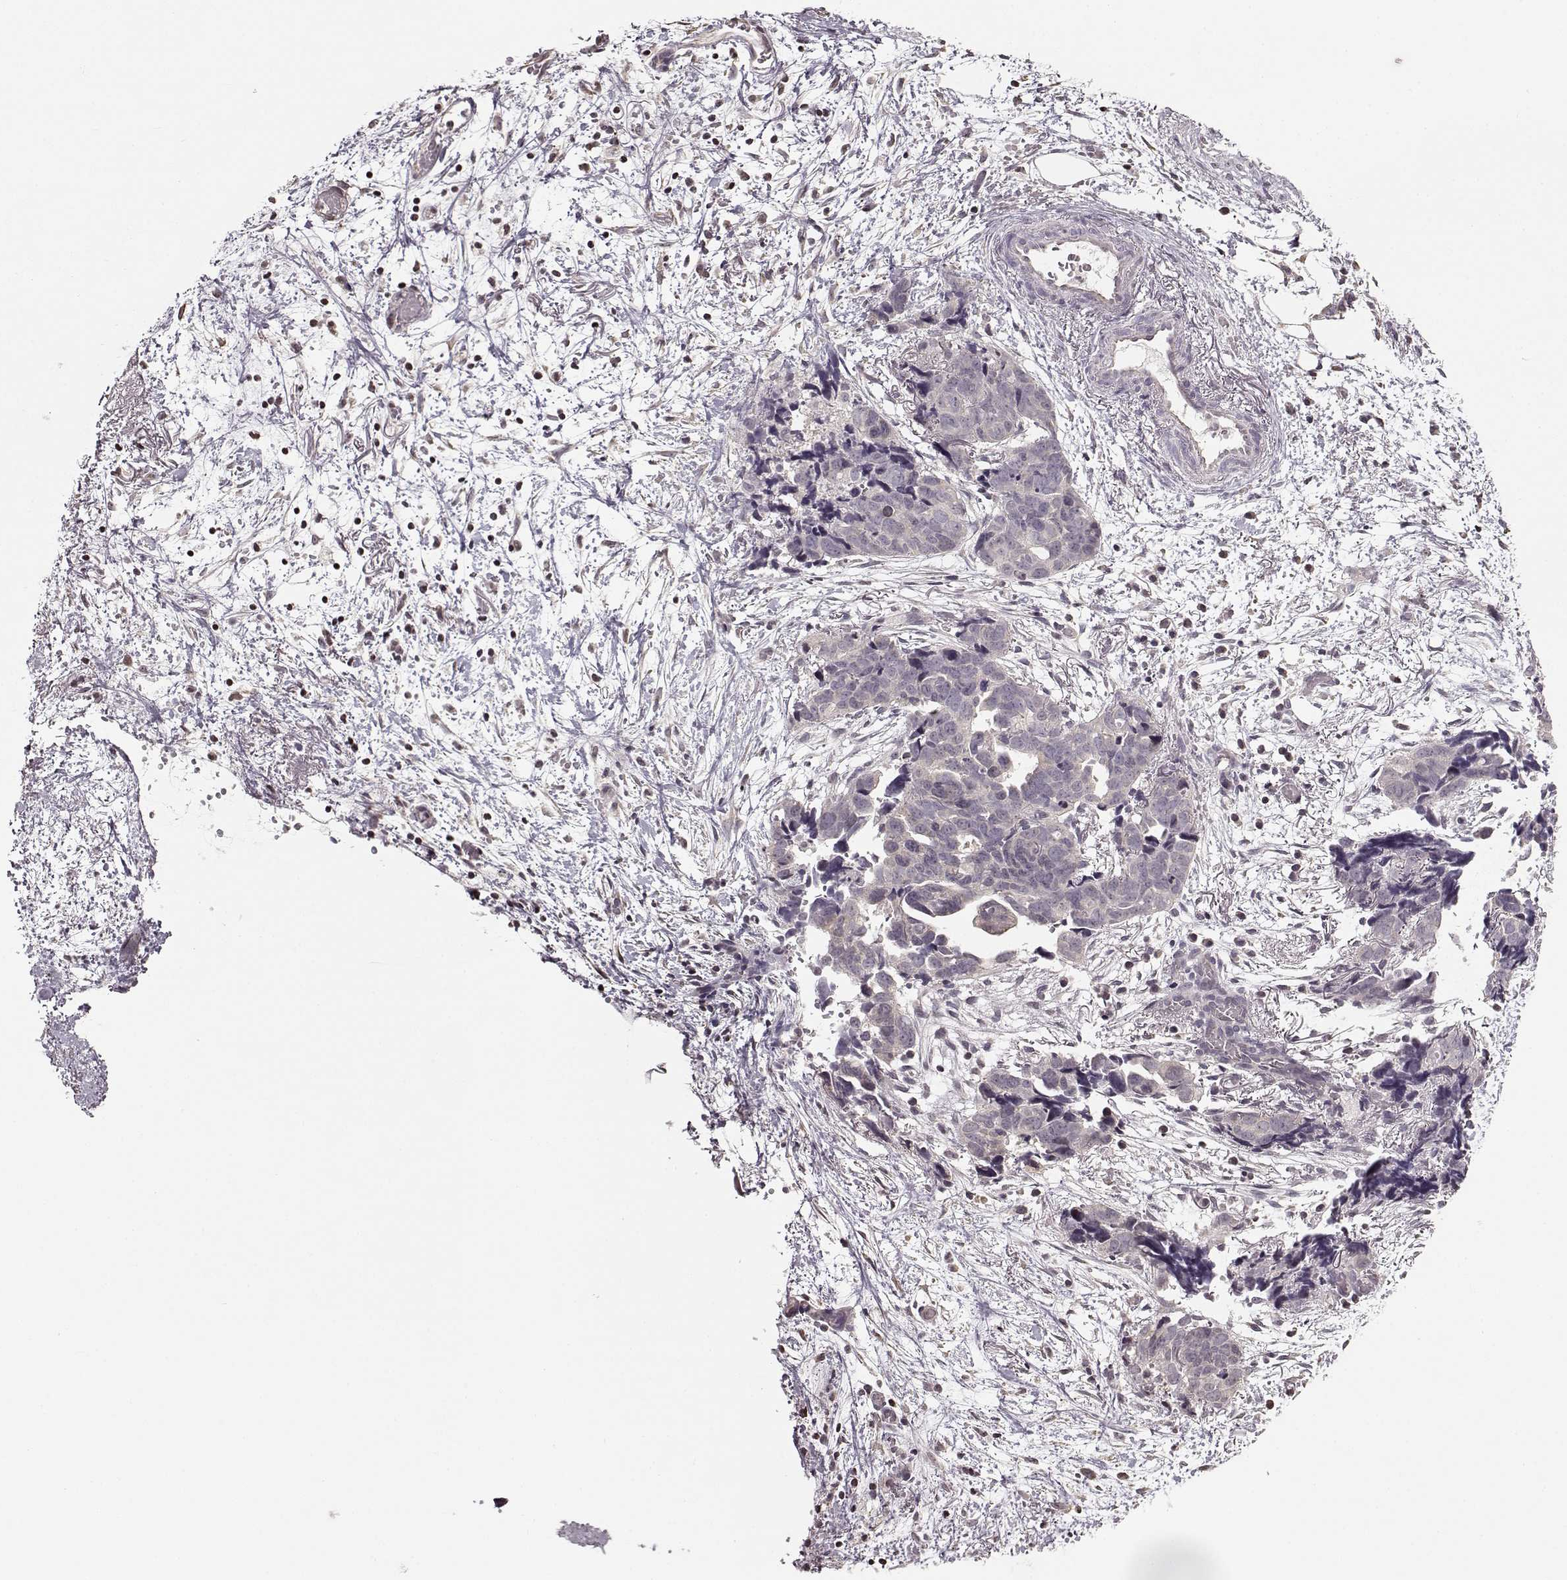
{"staining": {"intensity": "negative", "quantity": "none", "location": "none"}, "tissue": "ovarian cancer", "cell_type": "Tumor cells", "image_type": "cancer", "snomed": [{"axis": "morphology", "description": "Cystadenocarcinoma, serous, NOS"}, {"axis": "topography", "description": "Ovary"}], "caption": "Immunohistochemistry (IHC) of ovarian cancer exhibits no positivity in tumor cells.", "gene": "FSHB", "patient": {"sex": "female", "age": 69}}